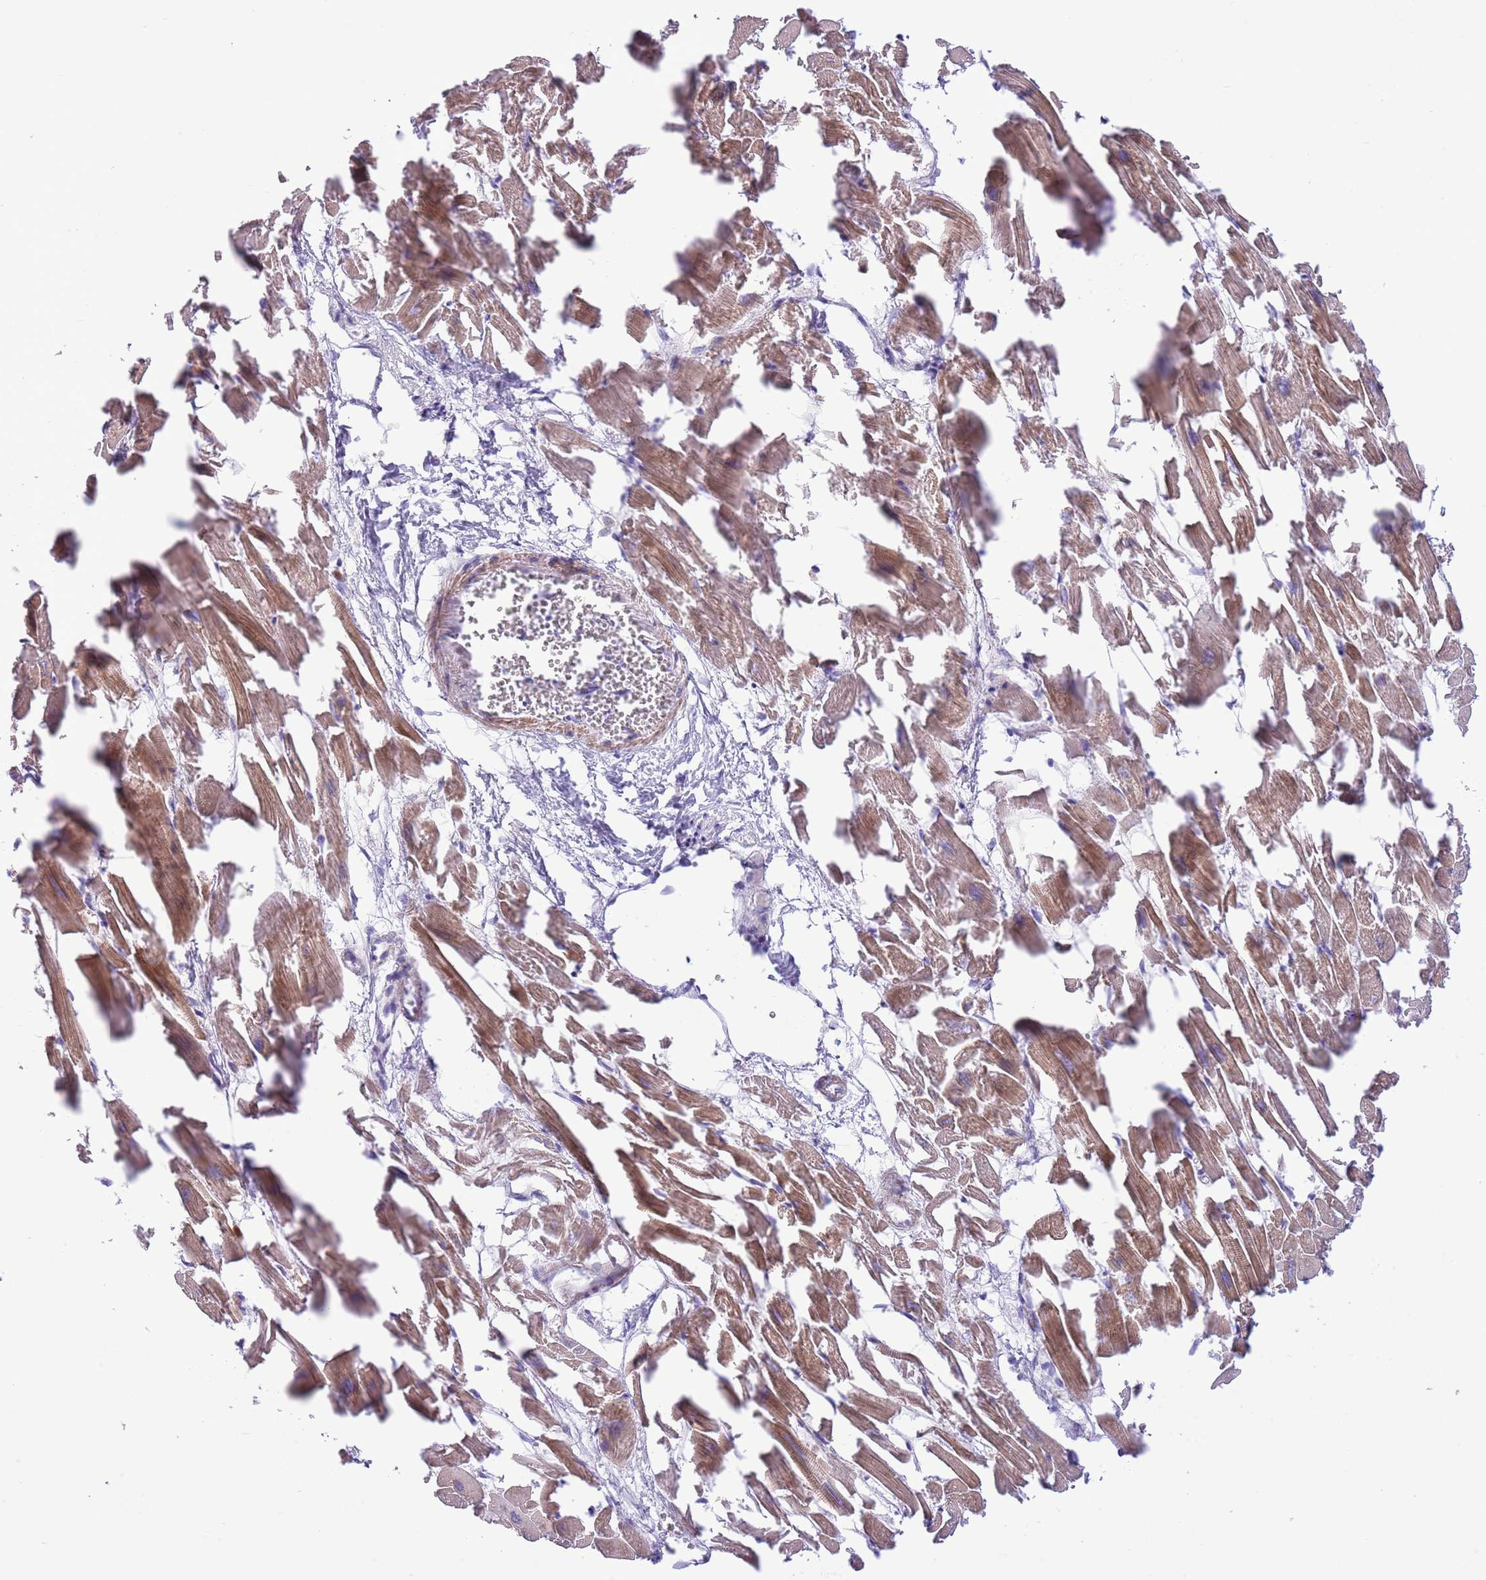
{"staining": {"intensity": "moderate", "quantity": ">75%", "location": "cytoplasmic/membranous"}, "tissue": "heart muscle", "cell_type": "Cardiomyocytes", "image_type": "normal", "snomed": [{"axis": "morphology", "description": "Normal tissue, NOS"}, {"axis": "topography", "description": "Heart"}], "caption": "A micrograph of human heart muscle stained for a protein reveals moderate cytoplasmic/membranous brown staining in cardiomyocytes.", "gene": "OR6M1", "patient": {"sex": "female", "age": 64}}